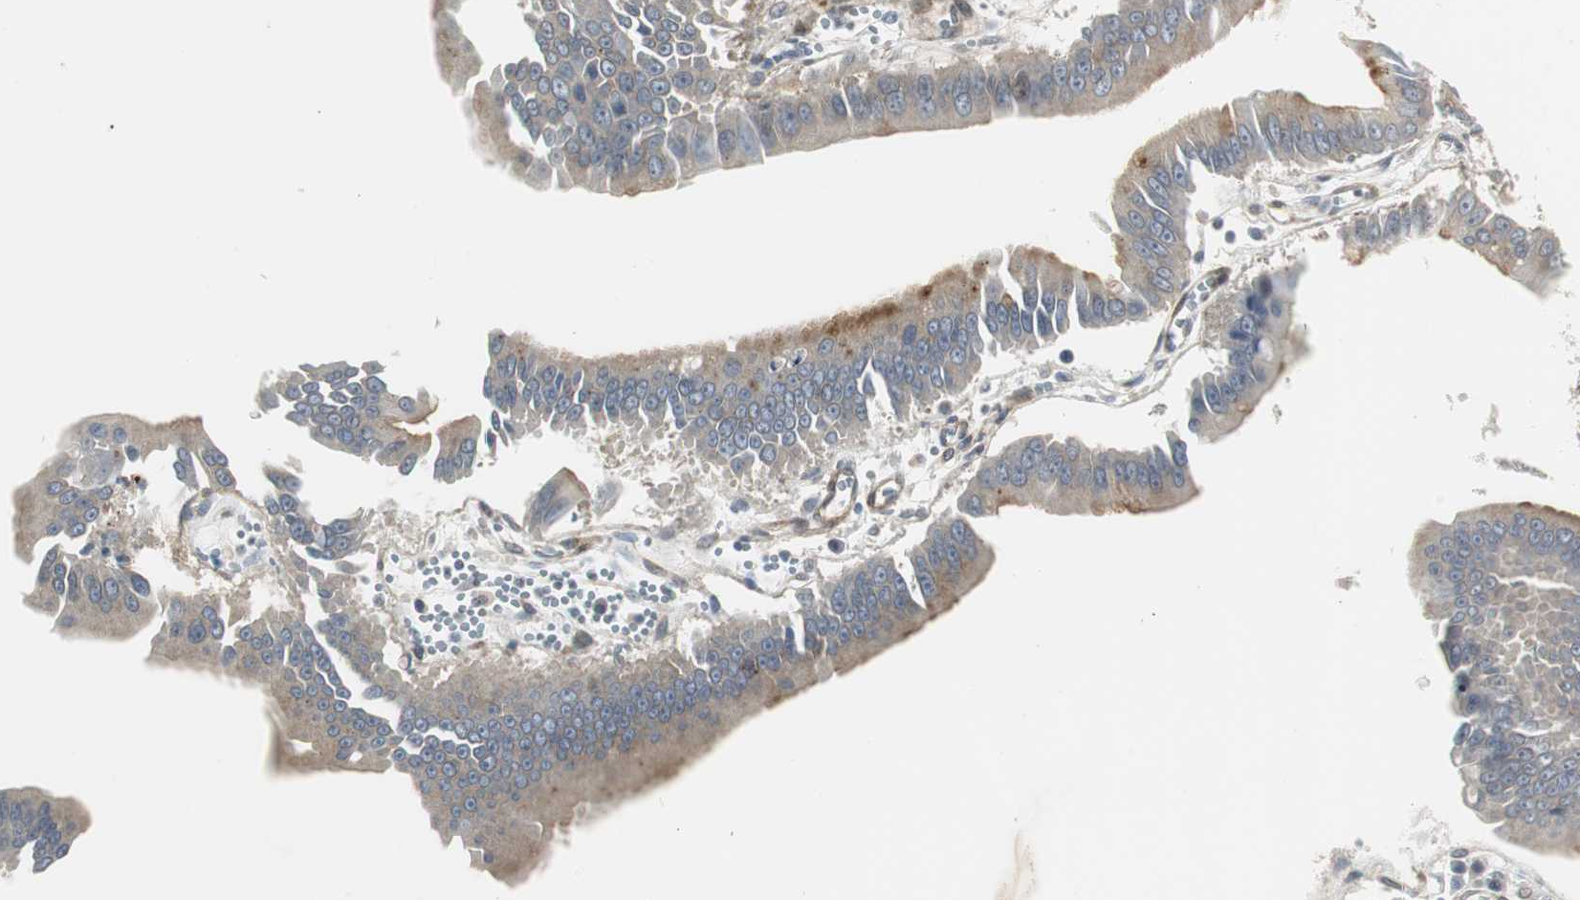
{"staining": {"intensity": "weak", "quantity": "25%-75%", "location": "cytoplasmic/membranous"}, "tissue": "pancreatic cancer", "cell_type": "Tumor cells", "image_type": "cancer", "snomed": [{"axis": "morphology", "description": "Normal tissue, NOS"}, {"axis": "topography", "description": "Lymph node"}], "caption": "Pancreatic cancer was stained to show a protein in brown. There is low levels of weak cytoplasmic/membranous expression in about 25%-75% of tumor cells.", "gene": "SCYL3", "patient": {"sex": "male", "age": 50}}